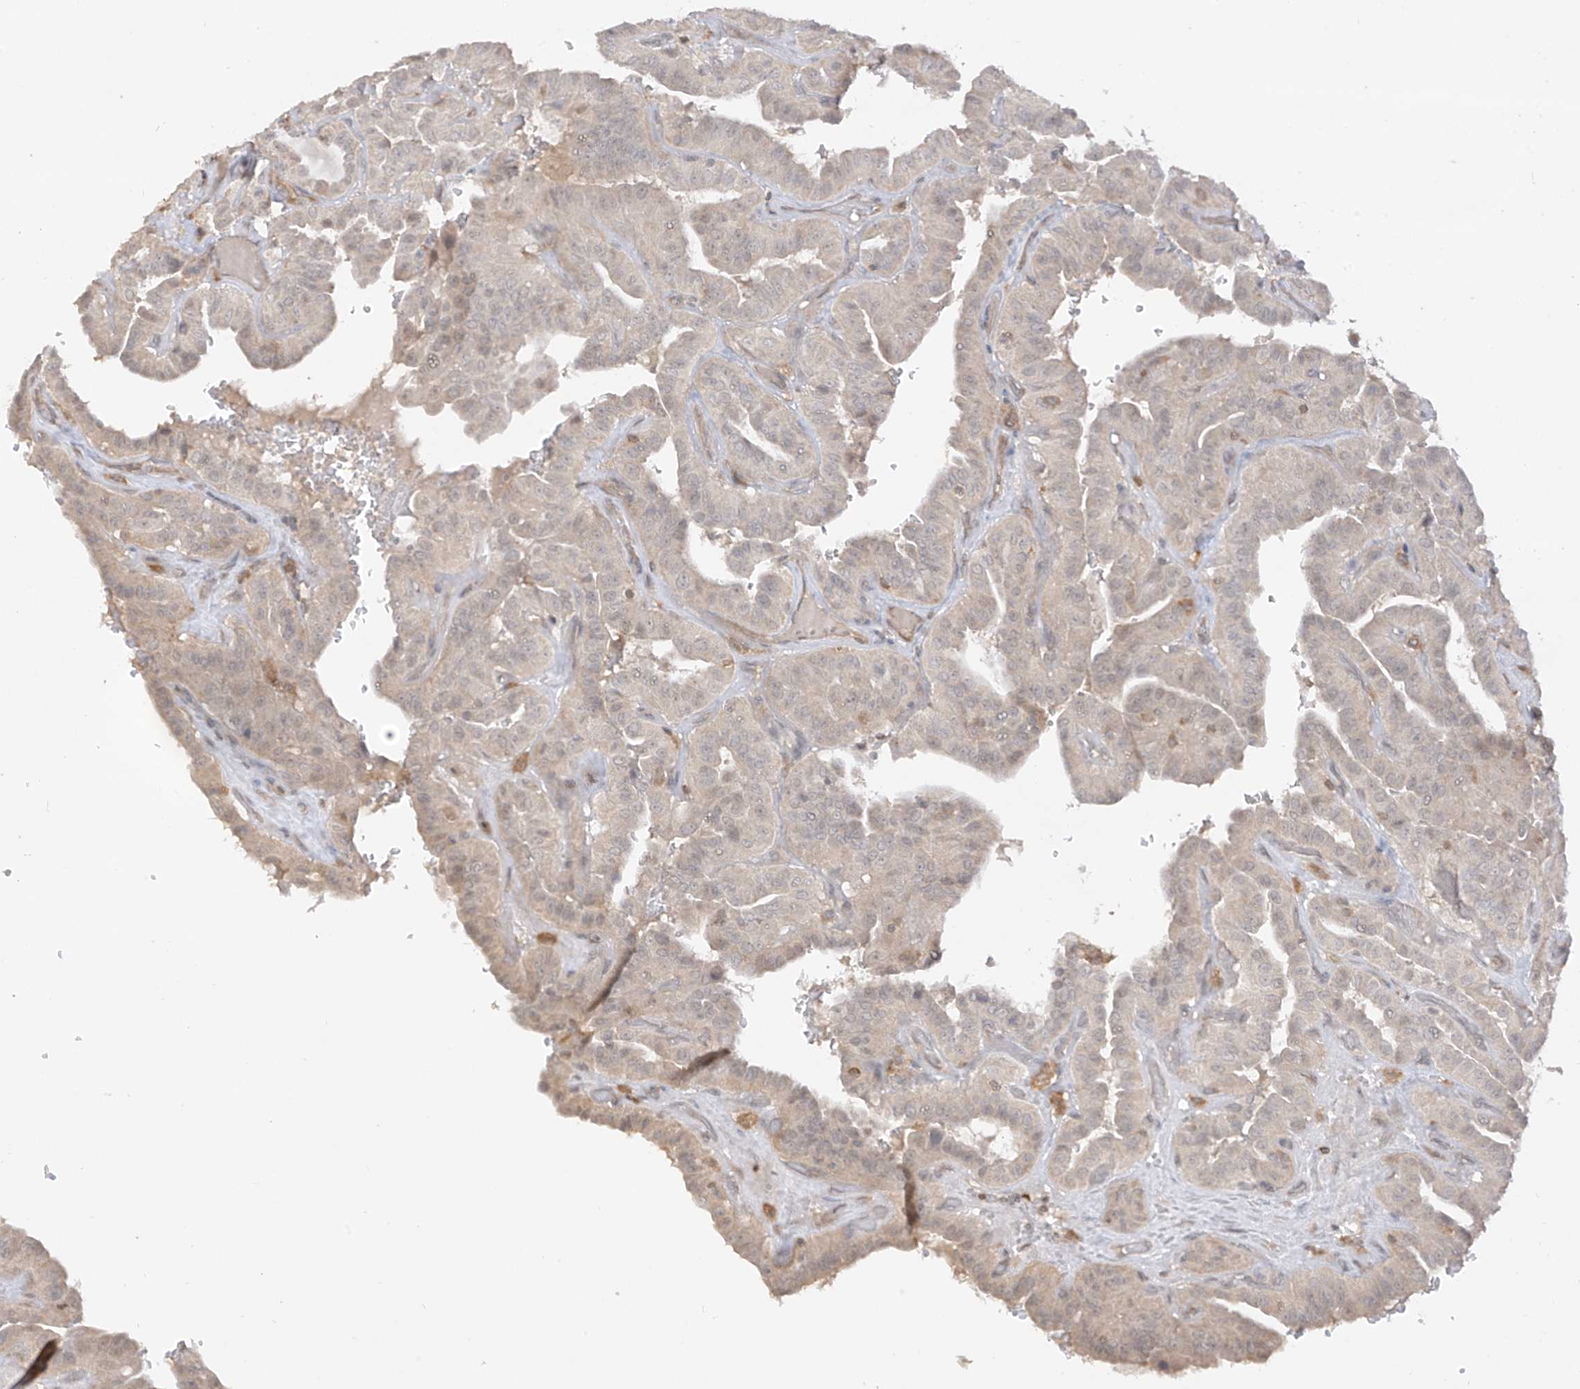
{"staining": {"intensity": "weak", "quantity": "<25%", "location": "cytoplasmic/membranous"}, "tissue": "thyroid cancer", "cell_type": "Tumor cells", "image_type": "cancer", "snomed": [{"axis": "morphology", "description": "Papillary adenocarcinoma, NOS"}, {"axis": "topography", "description": "Thyroid gland"}], "caption": "Papillary adenocarcinoma (thyroid) stained for a protein using IHC reveals no staining tumor cells.", "gene": "ANGEL2", "patient": {"sex": "male", "age": 77}}